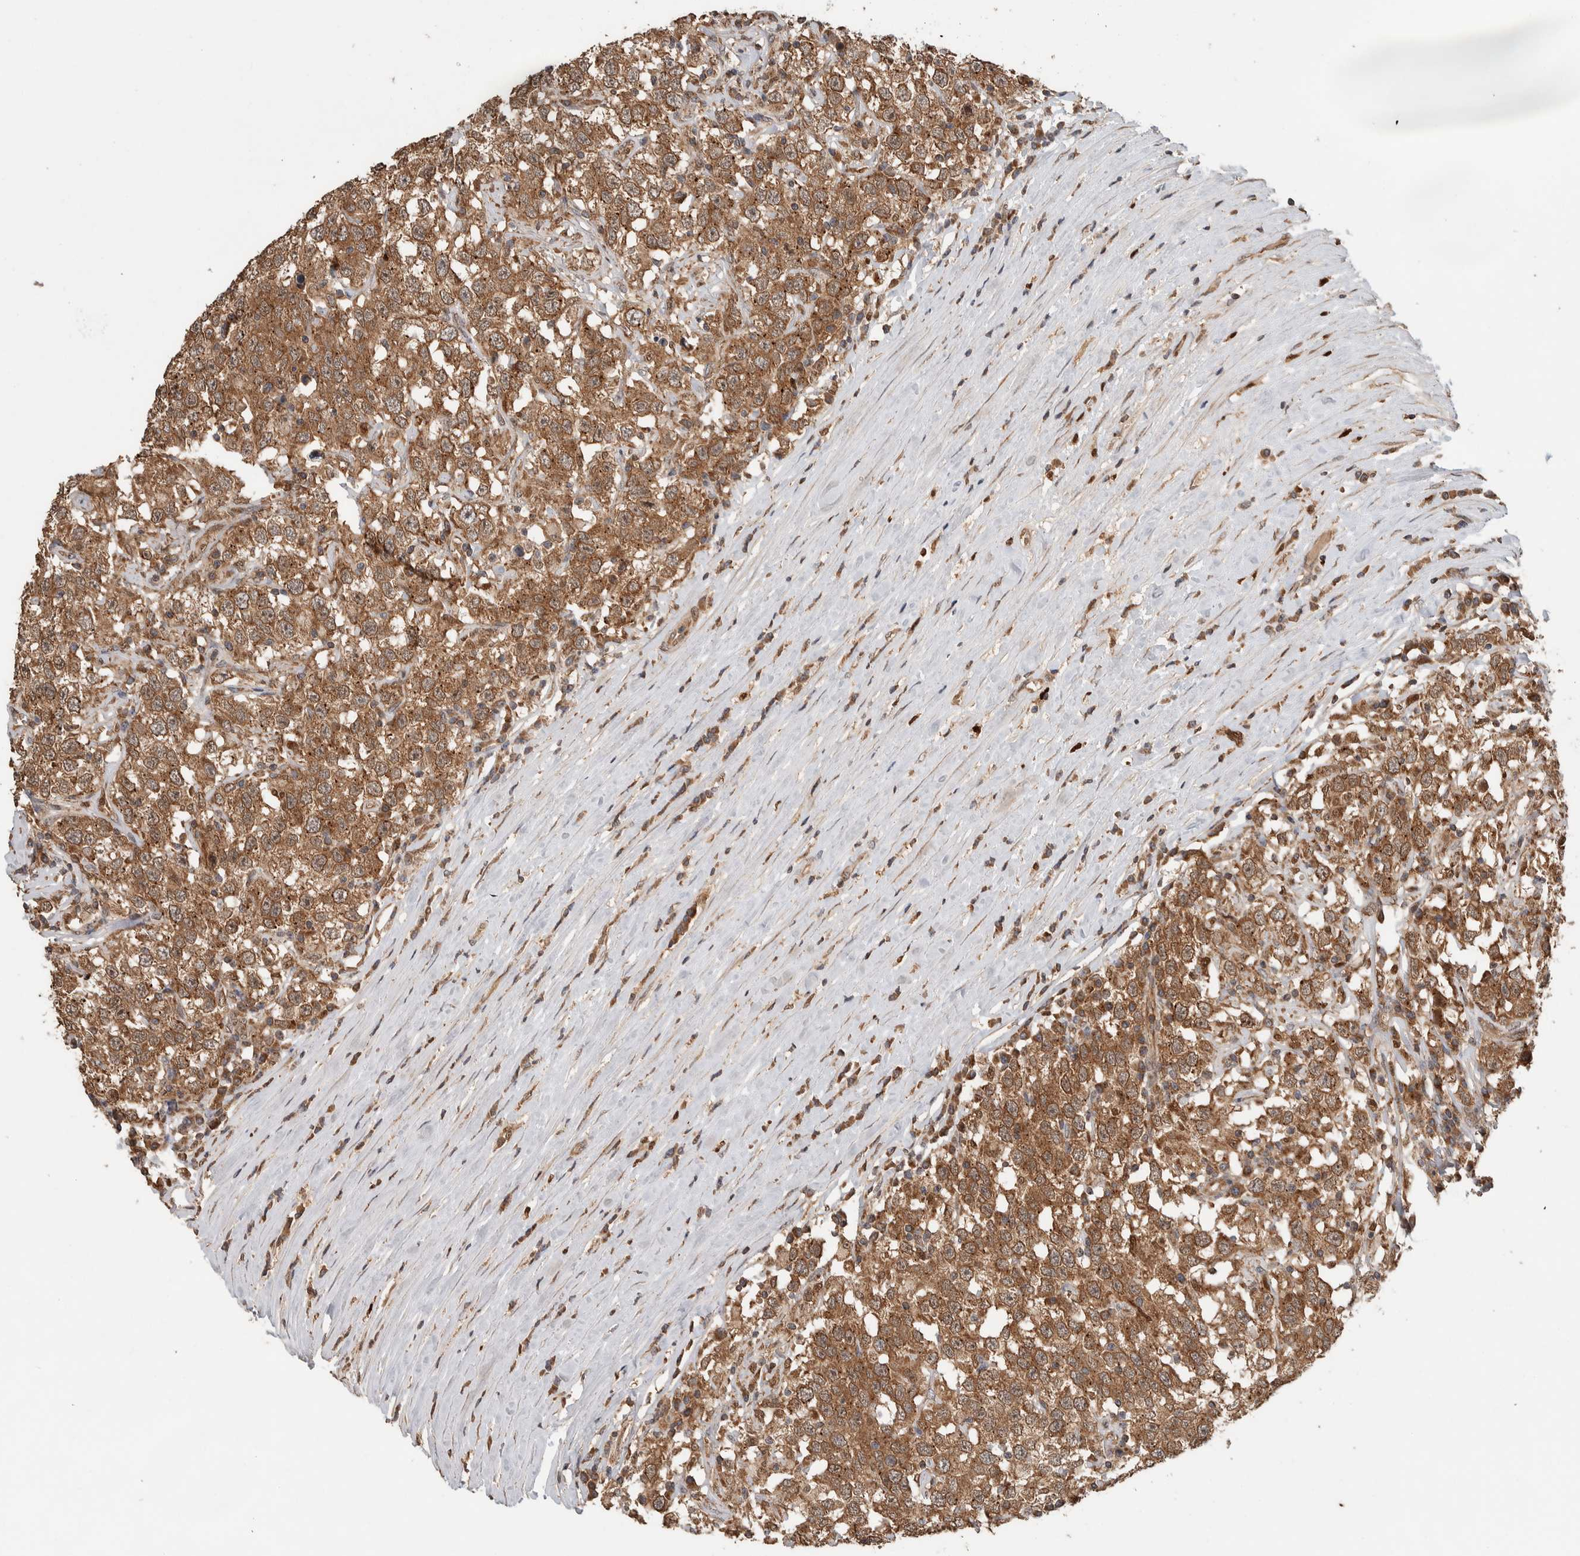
{"staining": {"intensity": "moderate", "quantity": ">75%", "location": "cytoplasmic/membranous"}, "tissue": "testis cancer", "cell_type": "Tumor cells", "image_type": "cancer", "snomed": [{"axis": "morphology", "description": "Seminoma, NOS"}, {"axis": "topography", "description": "Testis"}], "caption": "Immunohistochemical staining of testis cancer (seminoma) reveals medium levels of moderate cytoplasmic/membranous protein staining in approximately >75% of tumor cells. (Stains: DAB (3,3'-diaminobenzidine) in brown, nuclei in blue, Microscopy: brightfield microscopy at high magnification).", "gene": "VPS53", "patient": {"sex": "male", "age": 41}}